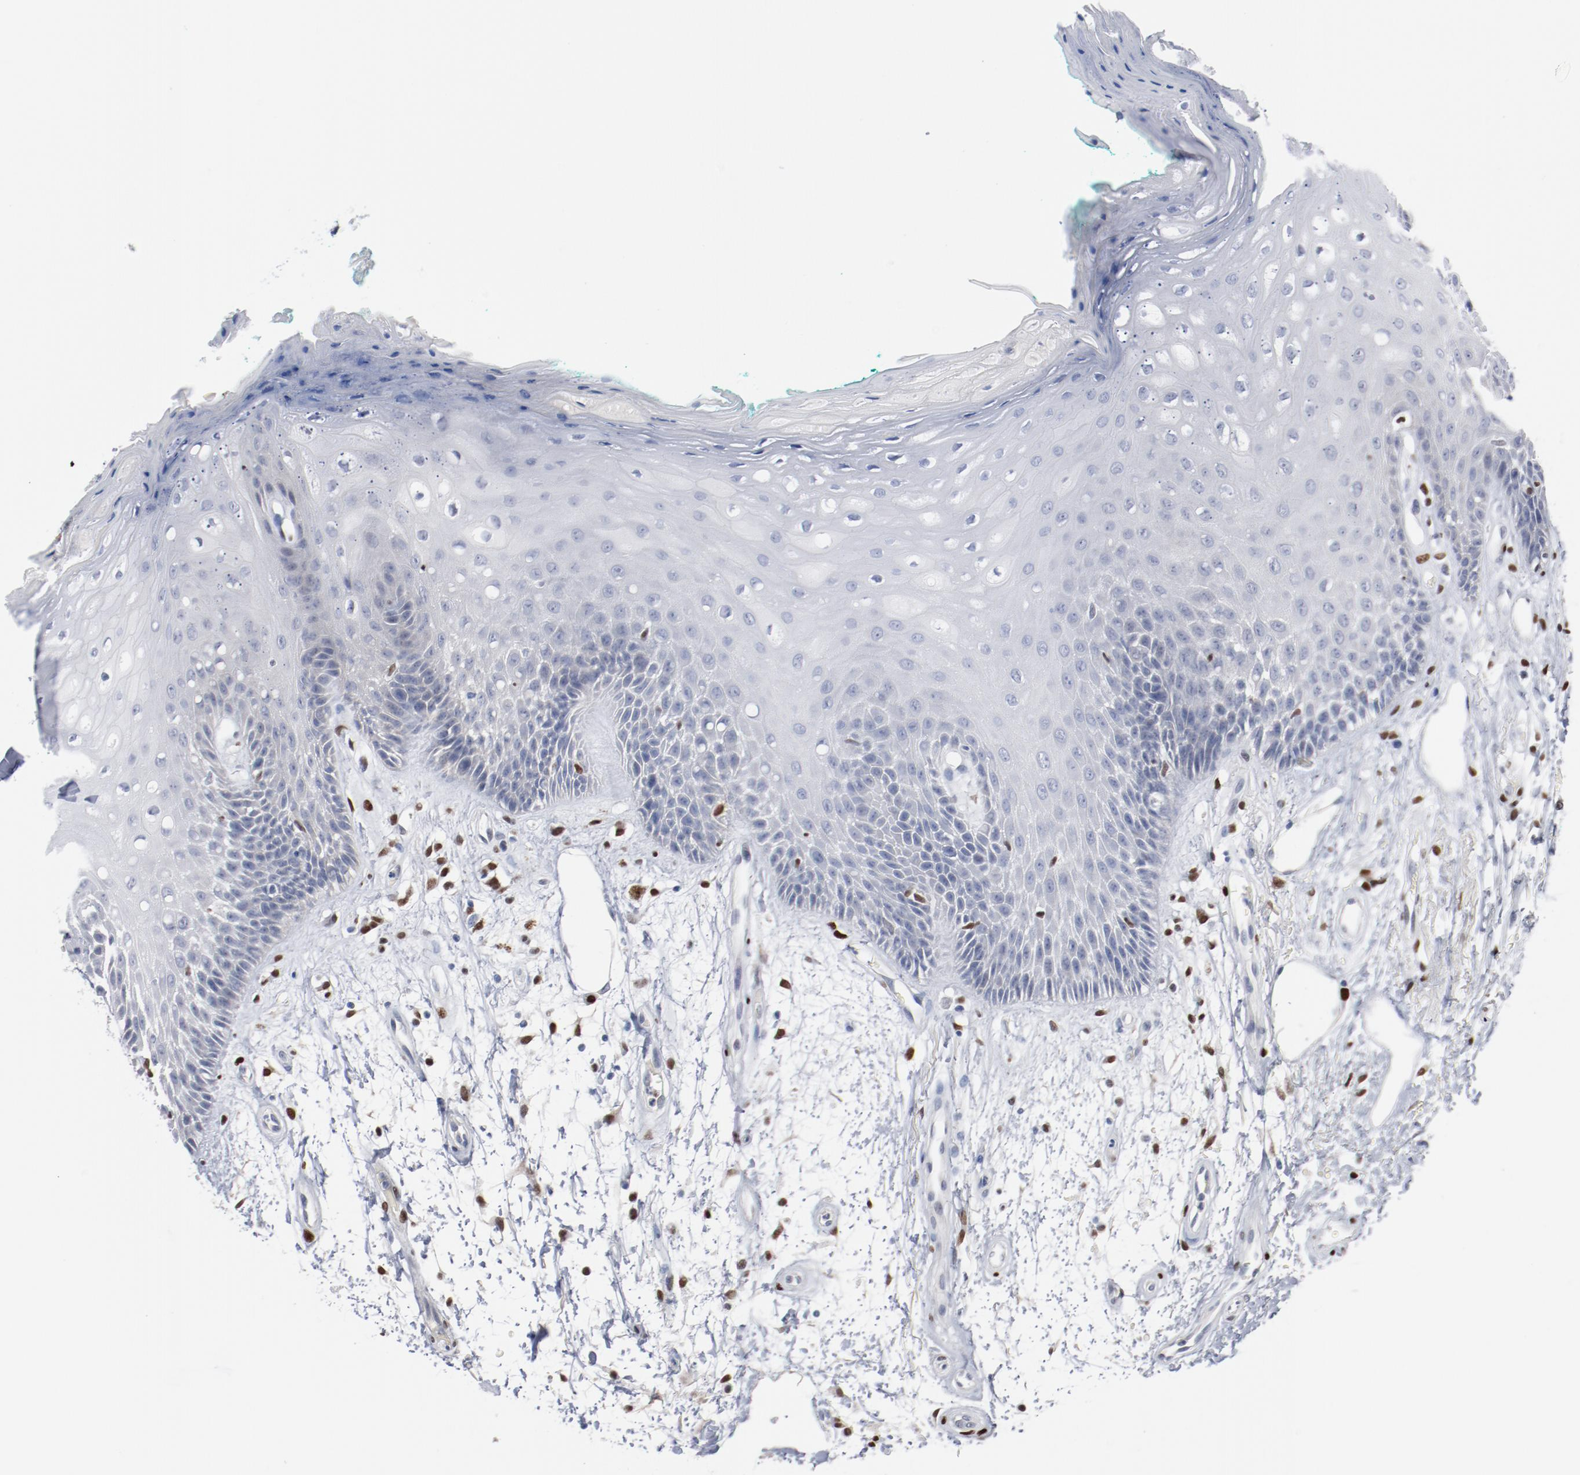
{"staining": {"intensity": "negative", "quantity": "none", "location": "none"}, "tissue": "oral mucosa", "cell_type": "Squamous epithelial cells", "image_type": "normal", "snomed": [{"axis": "morphology", "description": "Normal tissue, NOS"}, {"axis": "morphology", "description": "Squamous cell carcinoma, NOS"}, {"axis": "topography", "description": "Skeletal muscle"}, {"axis": "topography", "description": "Oral tissue"}, {"axis": "topography", "description": "Head-Neck"}], "caption": "Oral mucosa stained for a protein using immunohistochemistry reveals no expression squamous epithelial cells.", "gene": "ZEB2", "patient": {"sex": "female", "age": 84}}